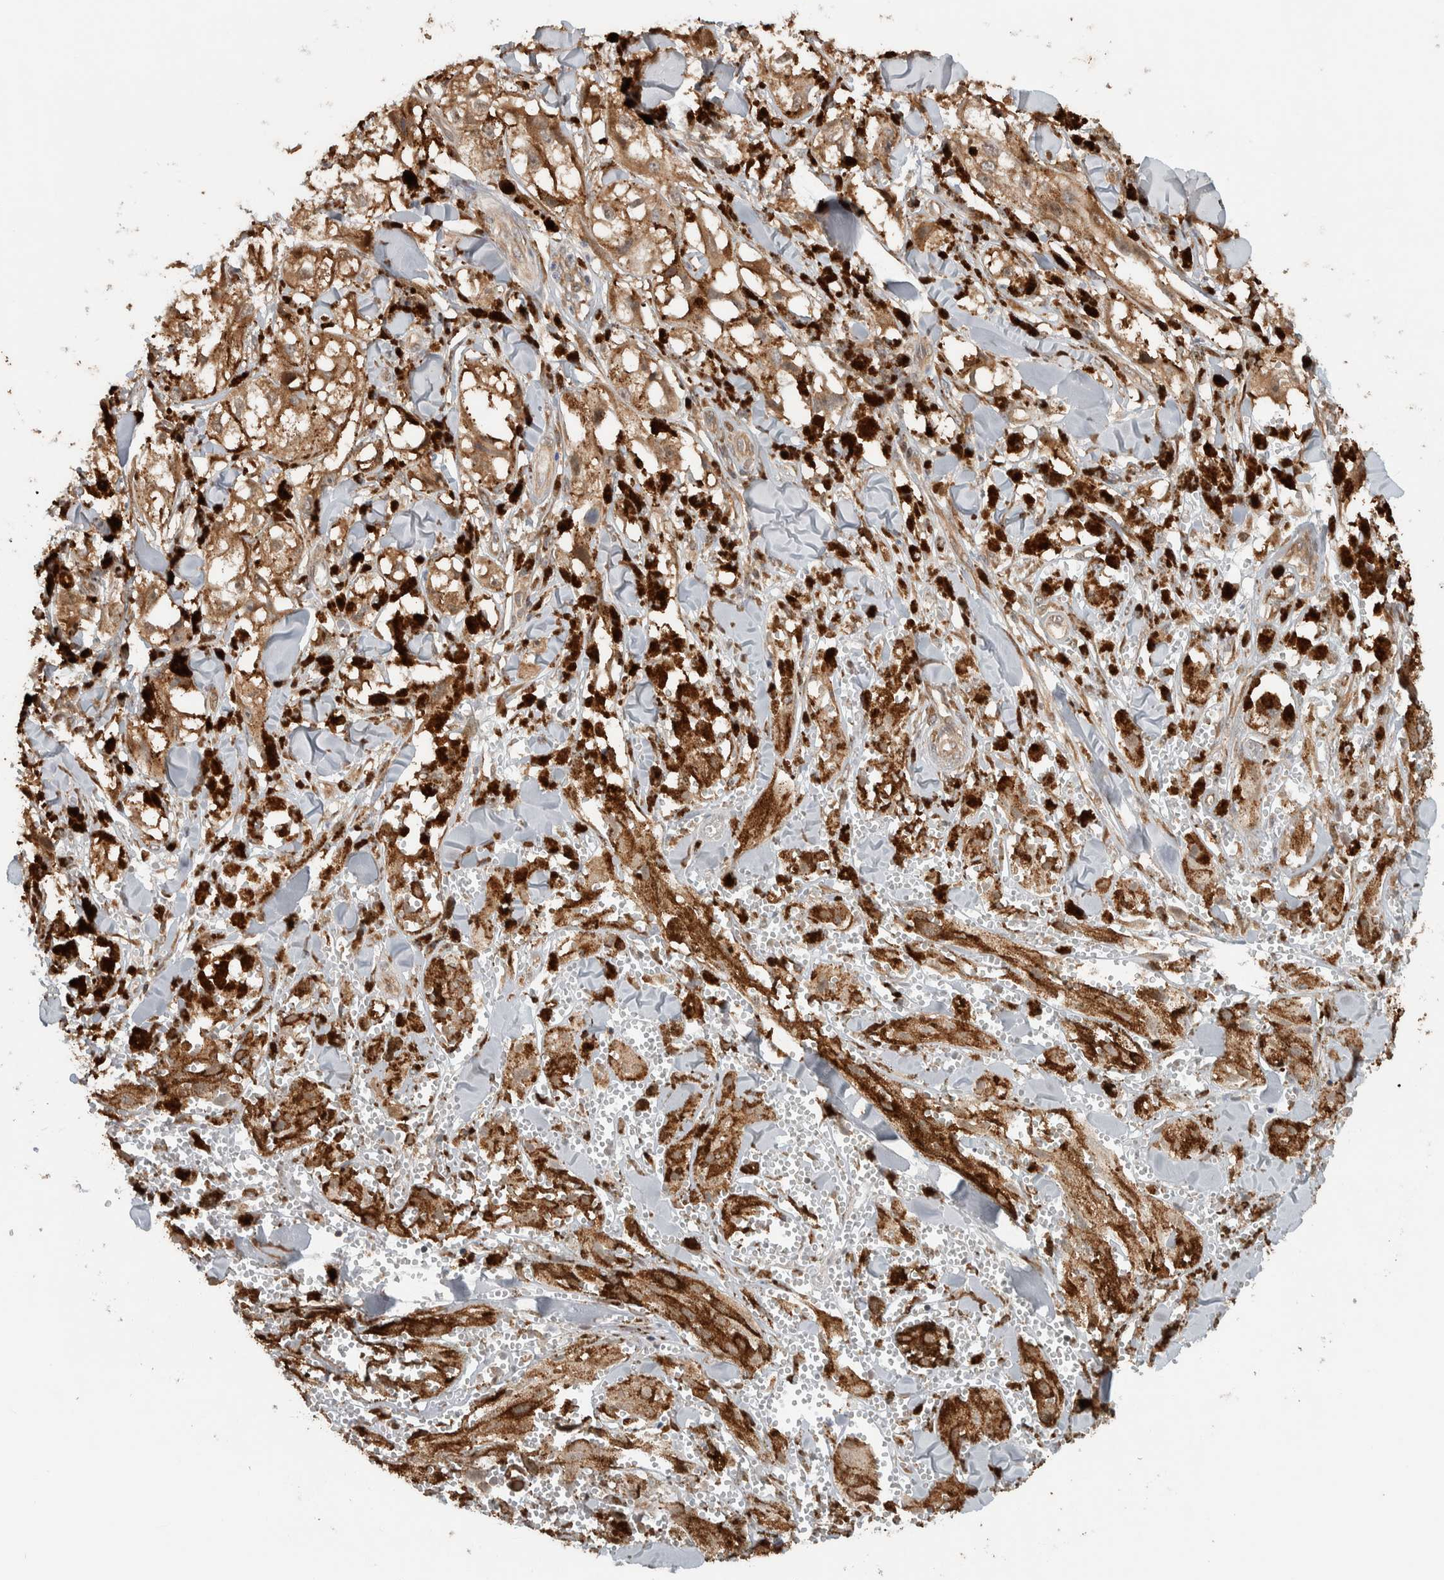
{"staining": {"intensity": "weak", "quantity": ">75%", "location": "cytoplasmic/membranous"}, "tissue": "melanoma", "cell_type": "Tumor cells", "image_type": "cancer", "snomed": [{"axis": "morphology", "description": "Malignant melanoma, NOS"}, {"axis": "topography", "description": "Skin"}], "caption": "DAB (3,3'-diaminobenzidine) immunohistochemical staining of melanoma exhibits weak cytoplasmic/membranous protein staining in approximately >75% of tumor cells.", "gene": "CNTROB", "patient": {"sex": "male", "age": 88}}